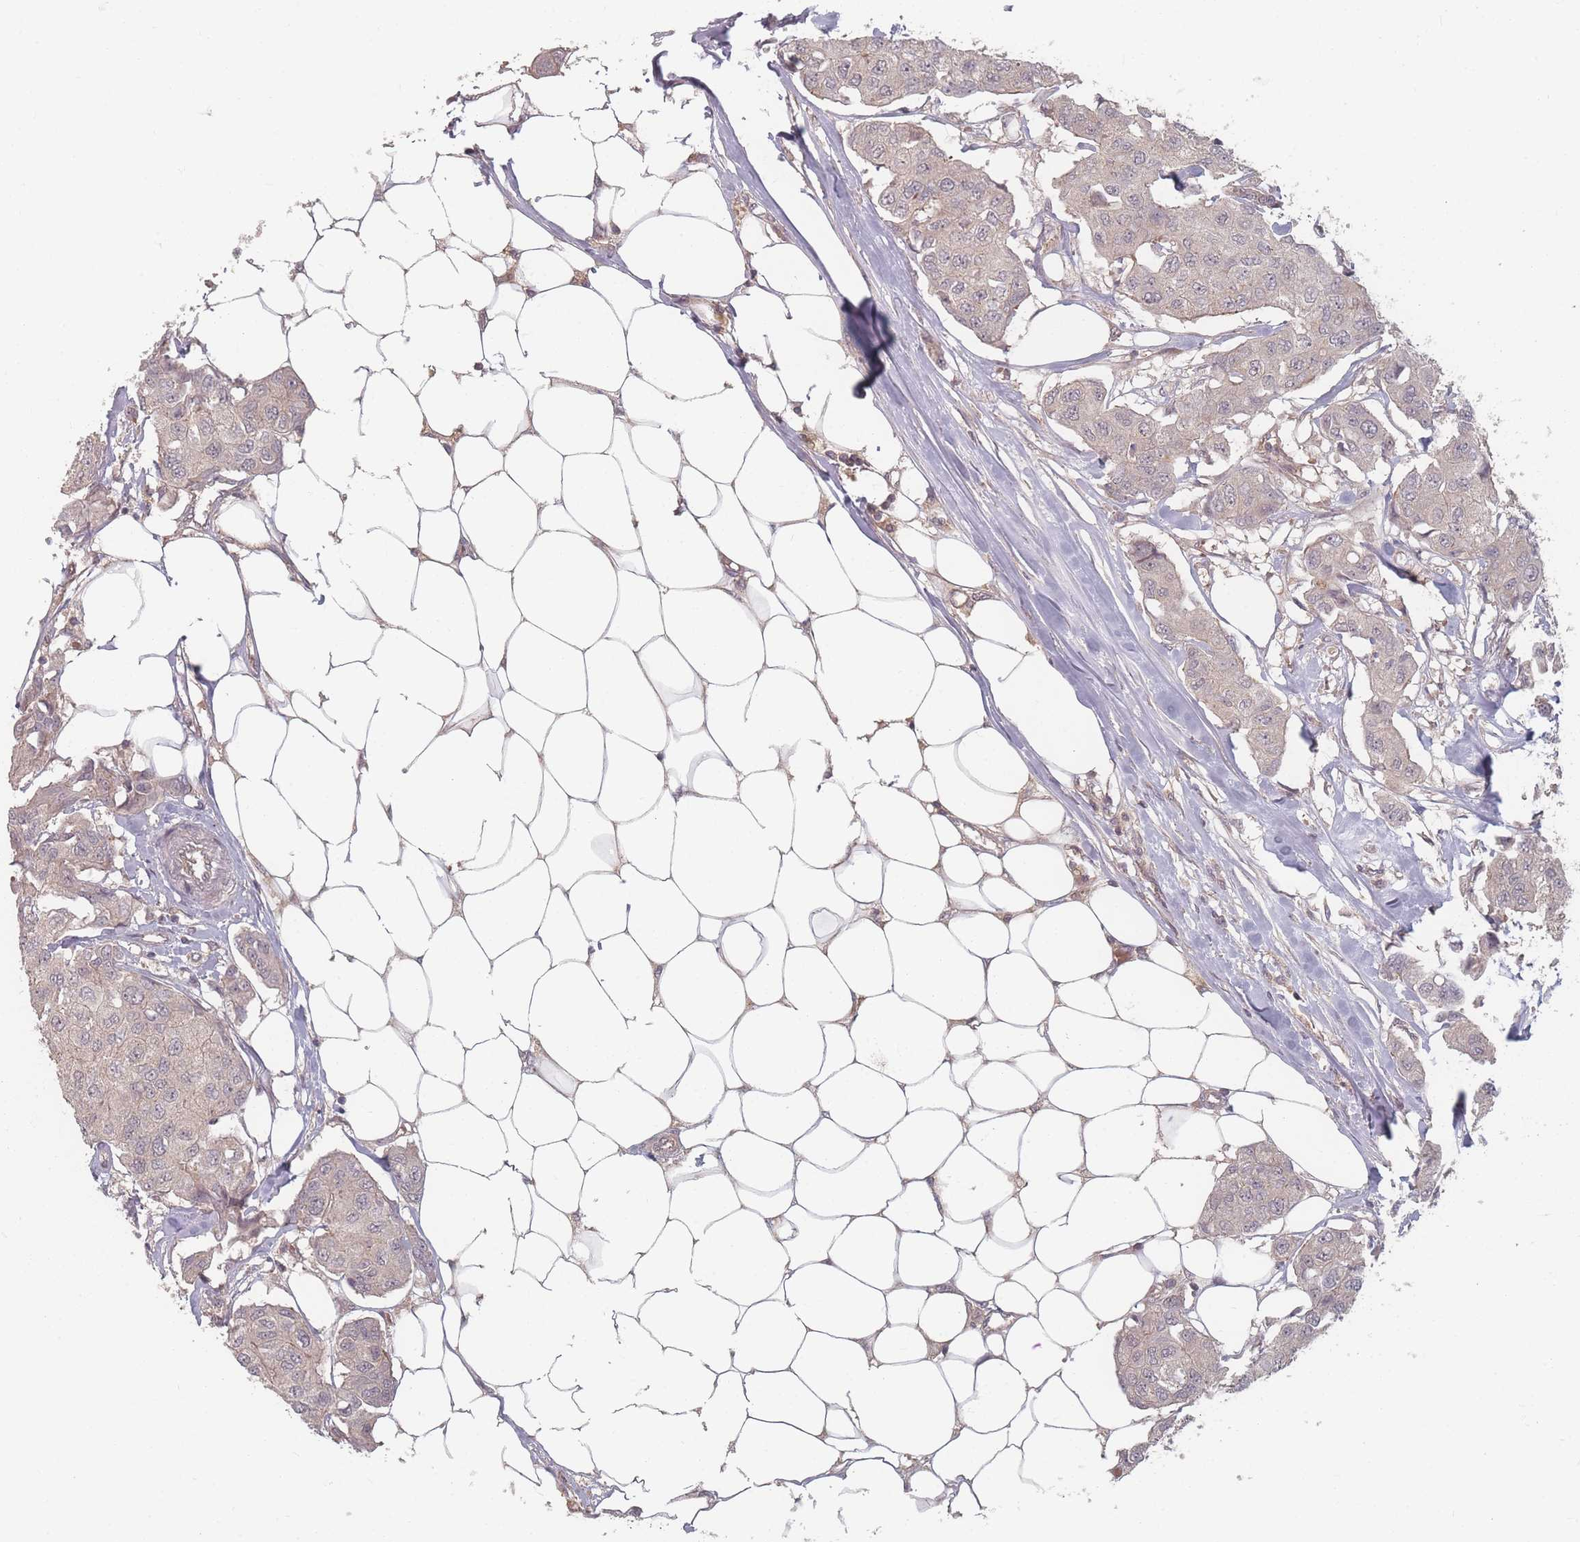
{"staining": {"intensity": "negative", "quantity": "none", "location": "none"}, "tissue": "breast cancer", "cell_type": "Tumor cells", "image_type": "cancer", "snomed": [{"axis": "morphology", "description": "Duct carcinoma"}, {"axis": "topography", "description": "Breast"}, {"axis": "topography", "description": "Lymph node"}], "caption": "The histopathology image demonstrates no significant staining in tumor cells of breast cancer (intraductal carcinoma). Nuclei are stained in blue.", "gene": "HAGH", "patient": {"sex": "female", "age": 80}}